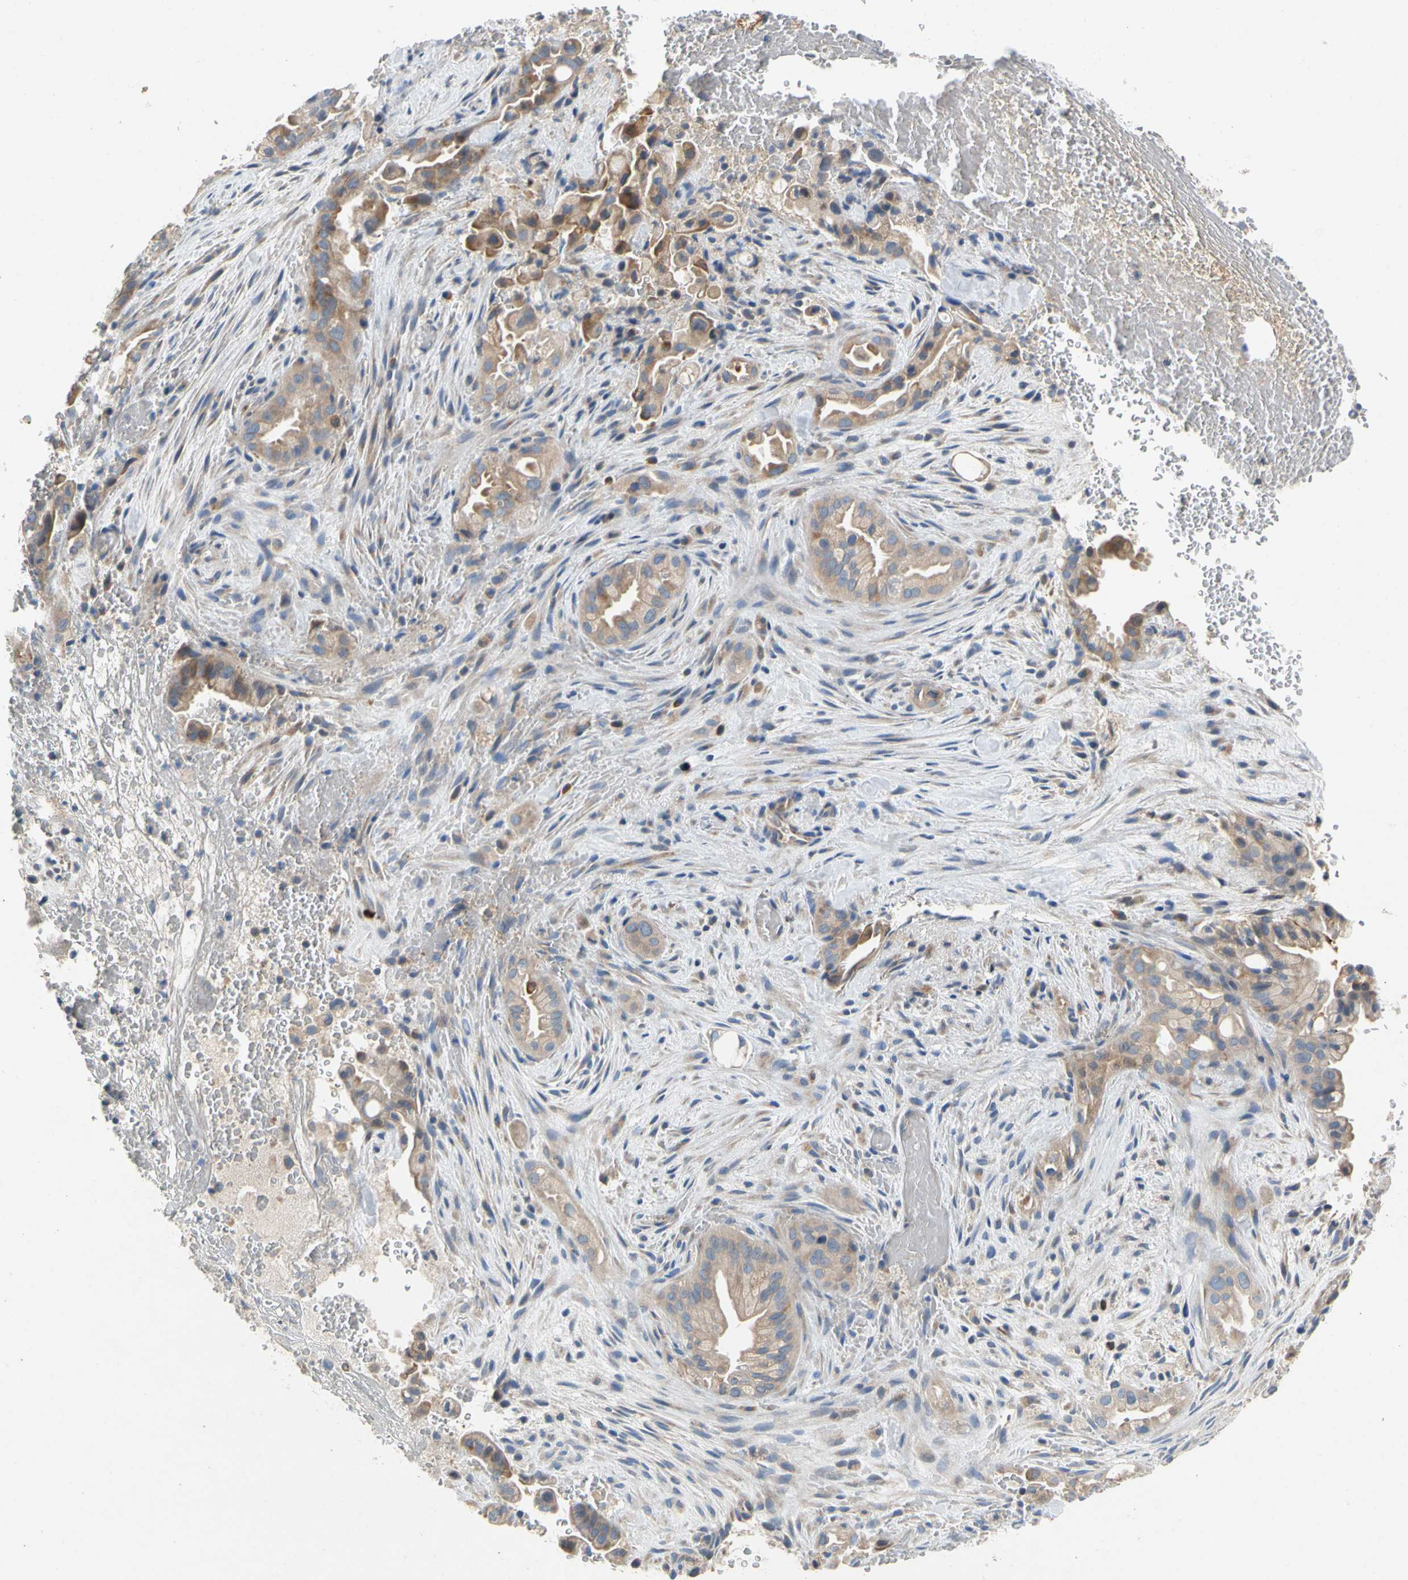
{"staining": {"intensity": "moderate", "quantity": ">75%", "location": "cytoplasmic/membranous"}, "tissue": "liver cancer", "cell_type": "Tumor cells", "image_type": "cancer", "snomed": [{"axis": "morphology", "description": "Cholangiocarcinoma"}, {"axis": "topography", "description": "Liver"}], "caption": "Liver cancer (cholangiocarcinoma) stained with a protein marker reveals moderate staining in tumor cells.", "gene": "KLHDC8B", "patient": {"sex": "female", "age": 68}}